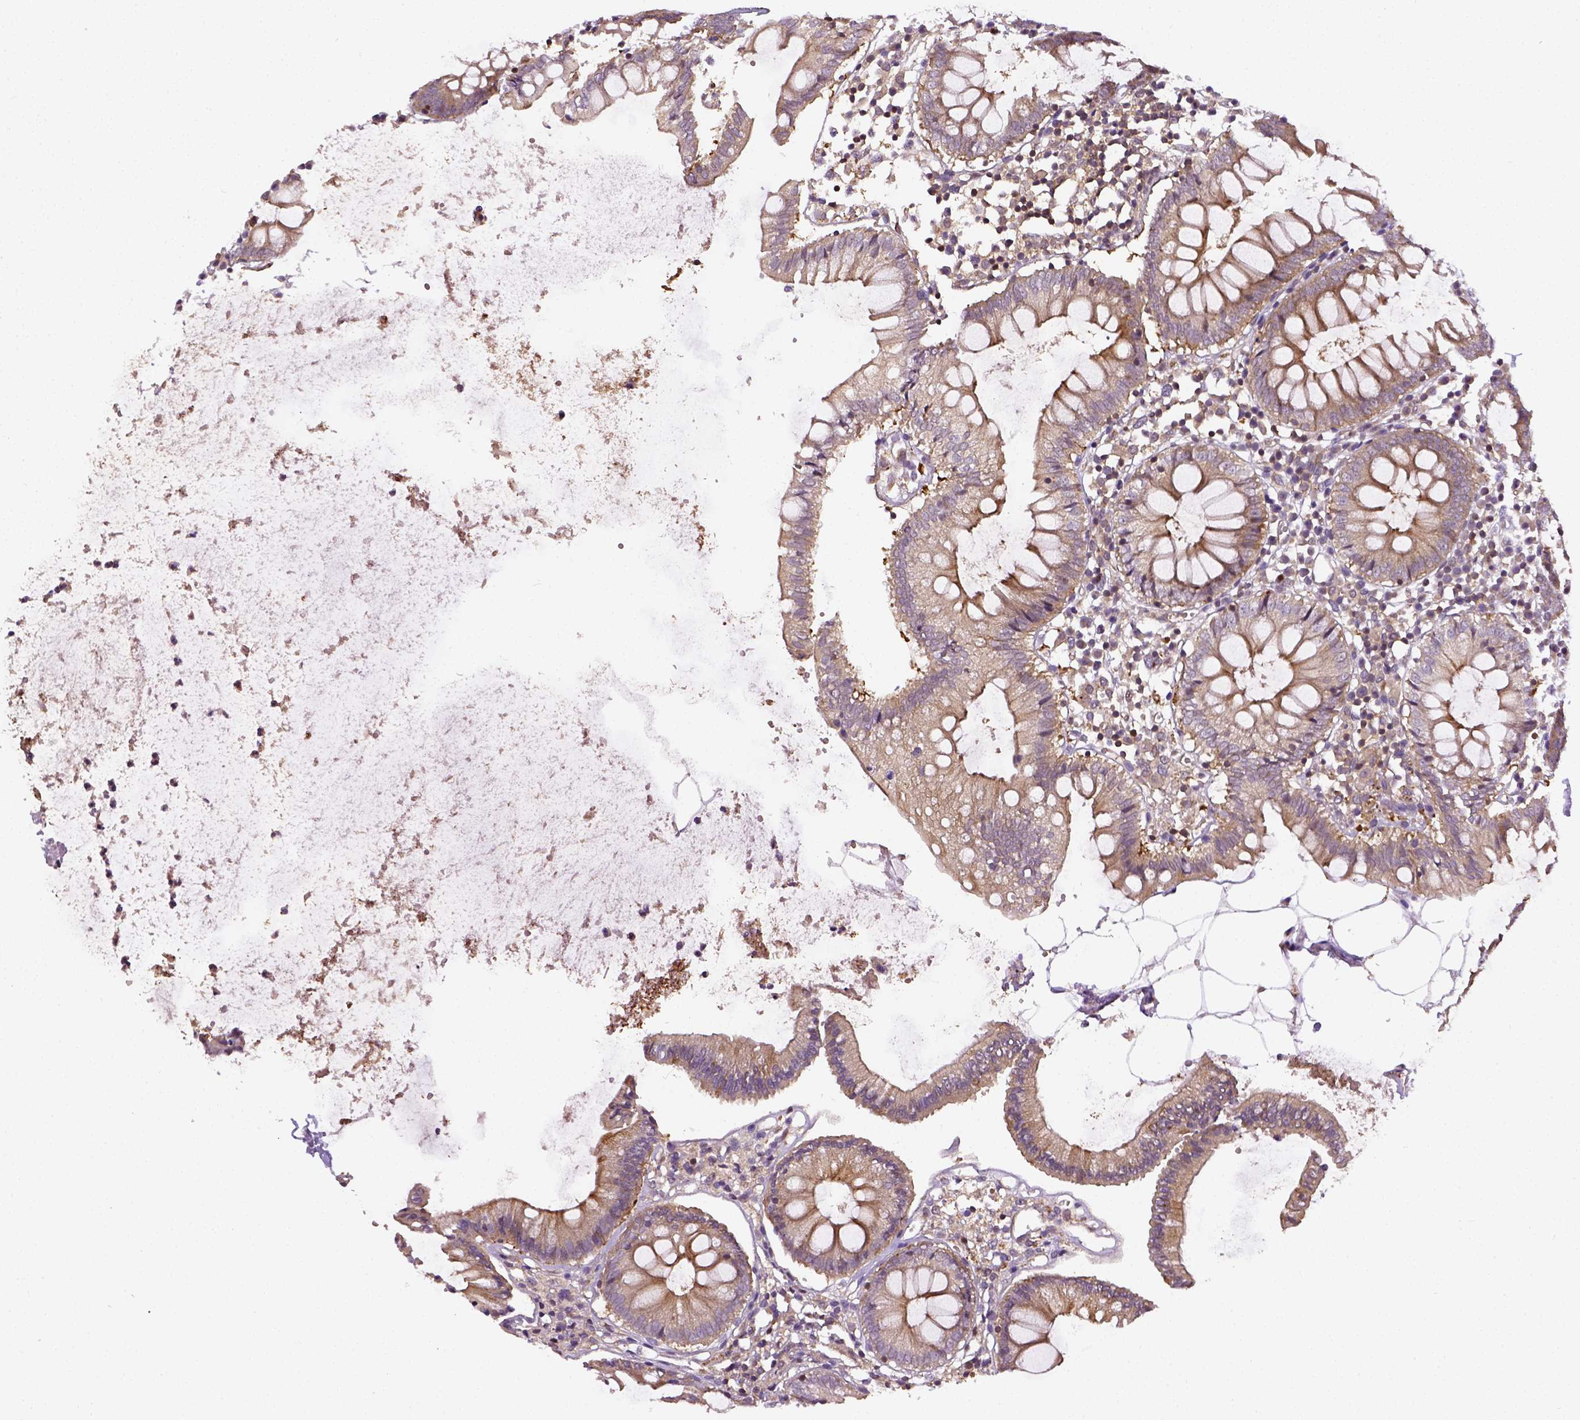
{"staining": {"intensity": "weak", "quantity": ">75%", "location": "cytoplasmic/membranous"}, "tissue": "colon", "cell_type": "Endothelial cells", "image_type": "normal", "snomed": [{"axis": "morphology", "description": "Normal tissue, NOS"}, {"axis": "morphology", "description": "Adenocarcinoma, NOS"}, {"axis": "topography", "description": "Colon"}], "caption": "Protein staining demonstrates weak cytoplasmic/membranous staining in approximately >75% of endothelial cells in normal colon.", "gene": "MATK", "patient": {"sex": "male", "age": 83}}